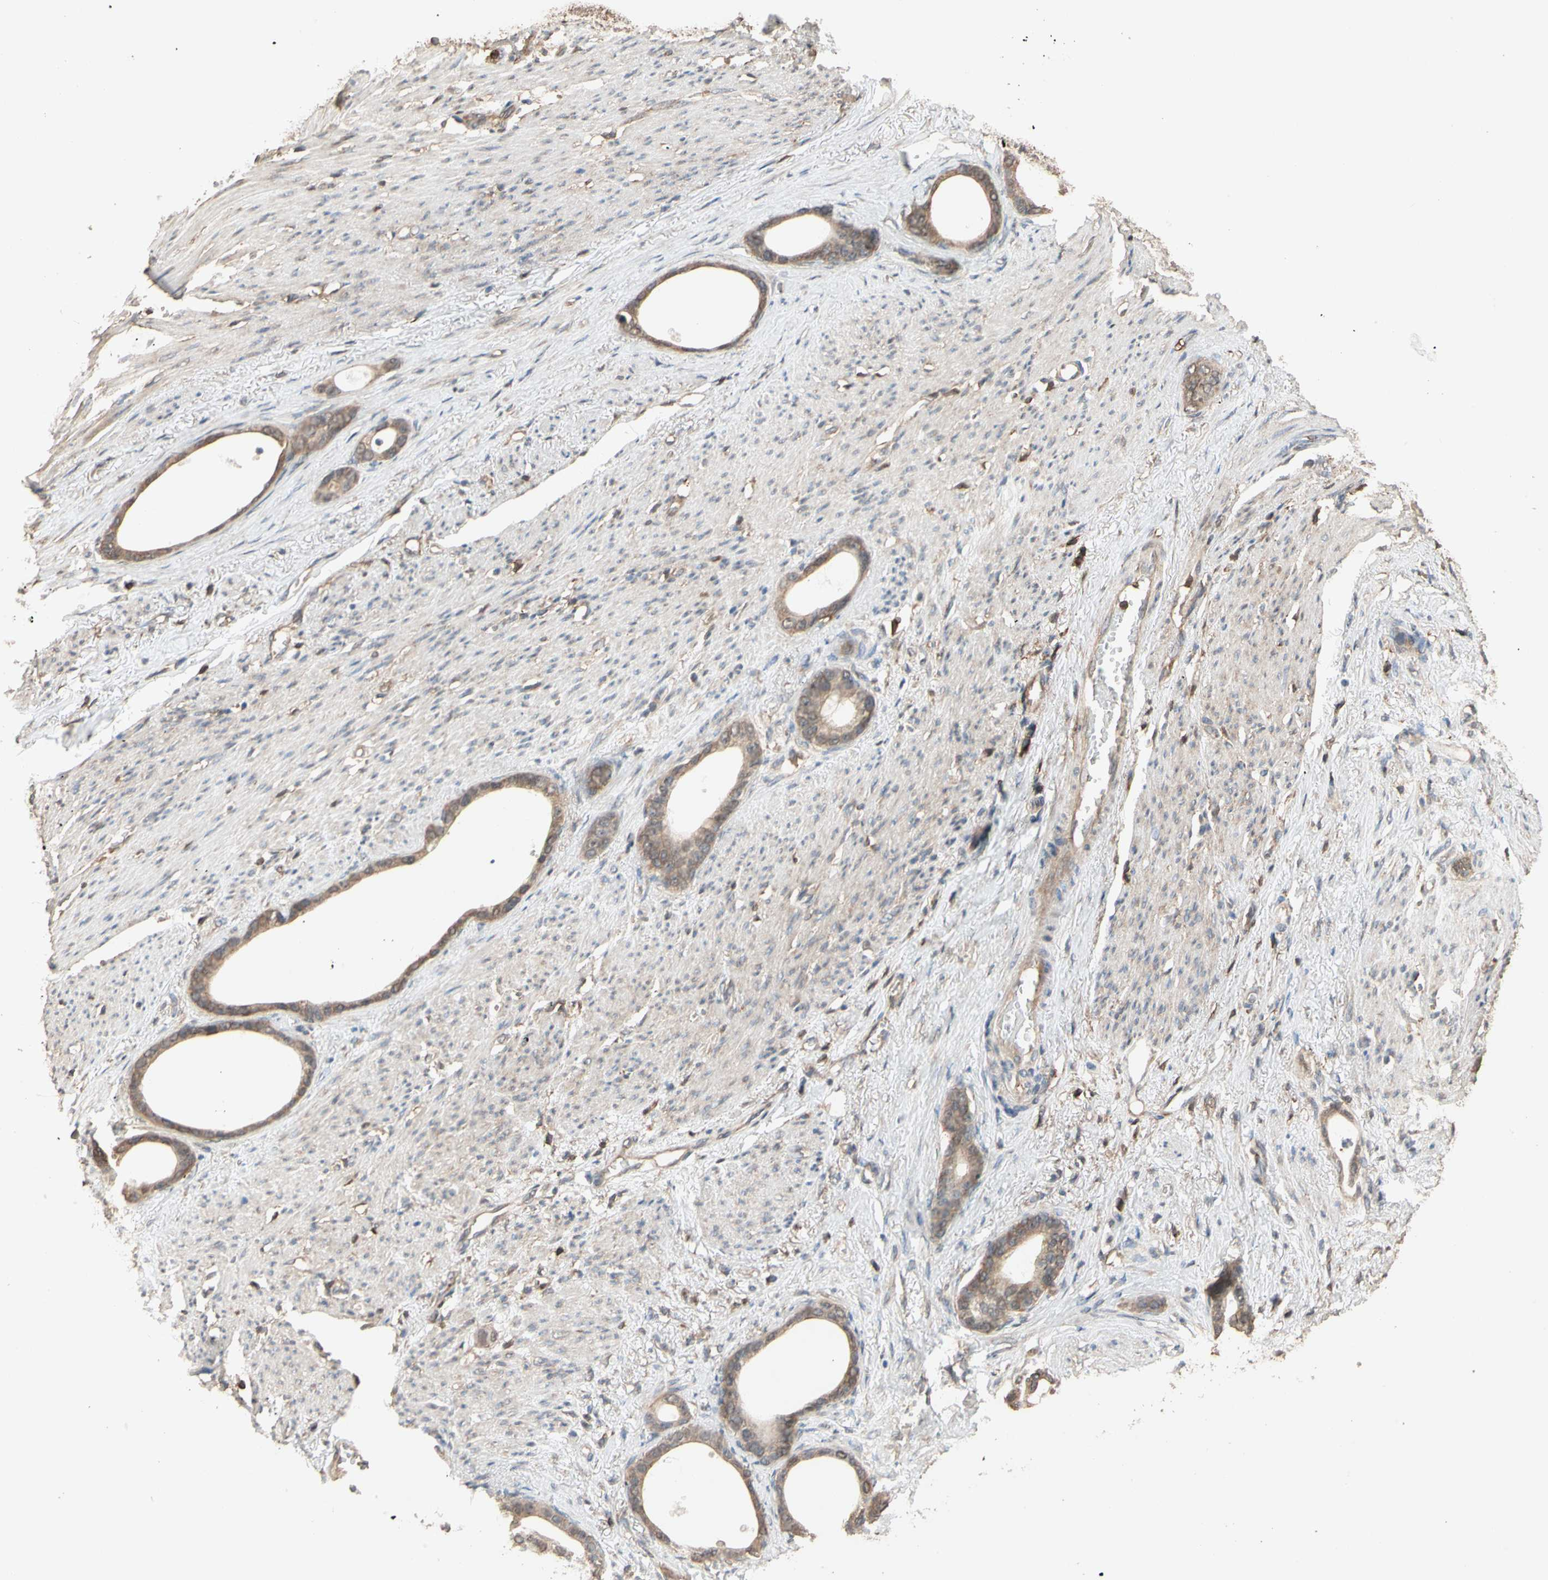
{"staining": {"intensity": "weak", "quantity": ">75%", "location": "cytoplasmic/membranous"}, "tissue": "stomach cancer", "cell_type": "Tumor cells", "image_type": "cancer", "snomed": [{"axis": "morphology", "description": "Adenocarcinoma, NOS"}, {"axis": "topography", "description": "Stomach"}], "caption": "Protein staining of adenocarcinoma (stomach) tissue shows weak cytoplasmic/membranous positivity in approximately >75% of tumor cells.", "gene": "MAP3K10", "patient": {"sex": "female", "age": 75}}